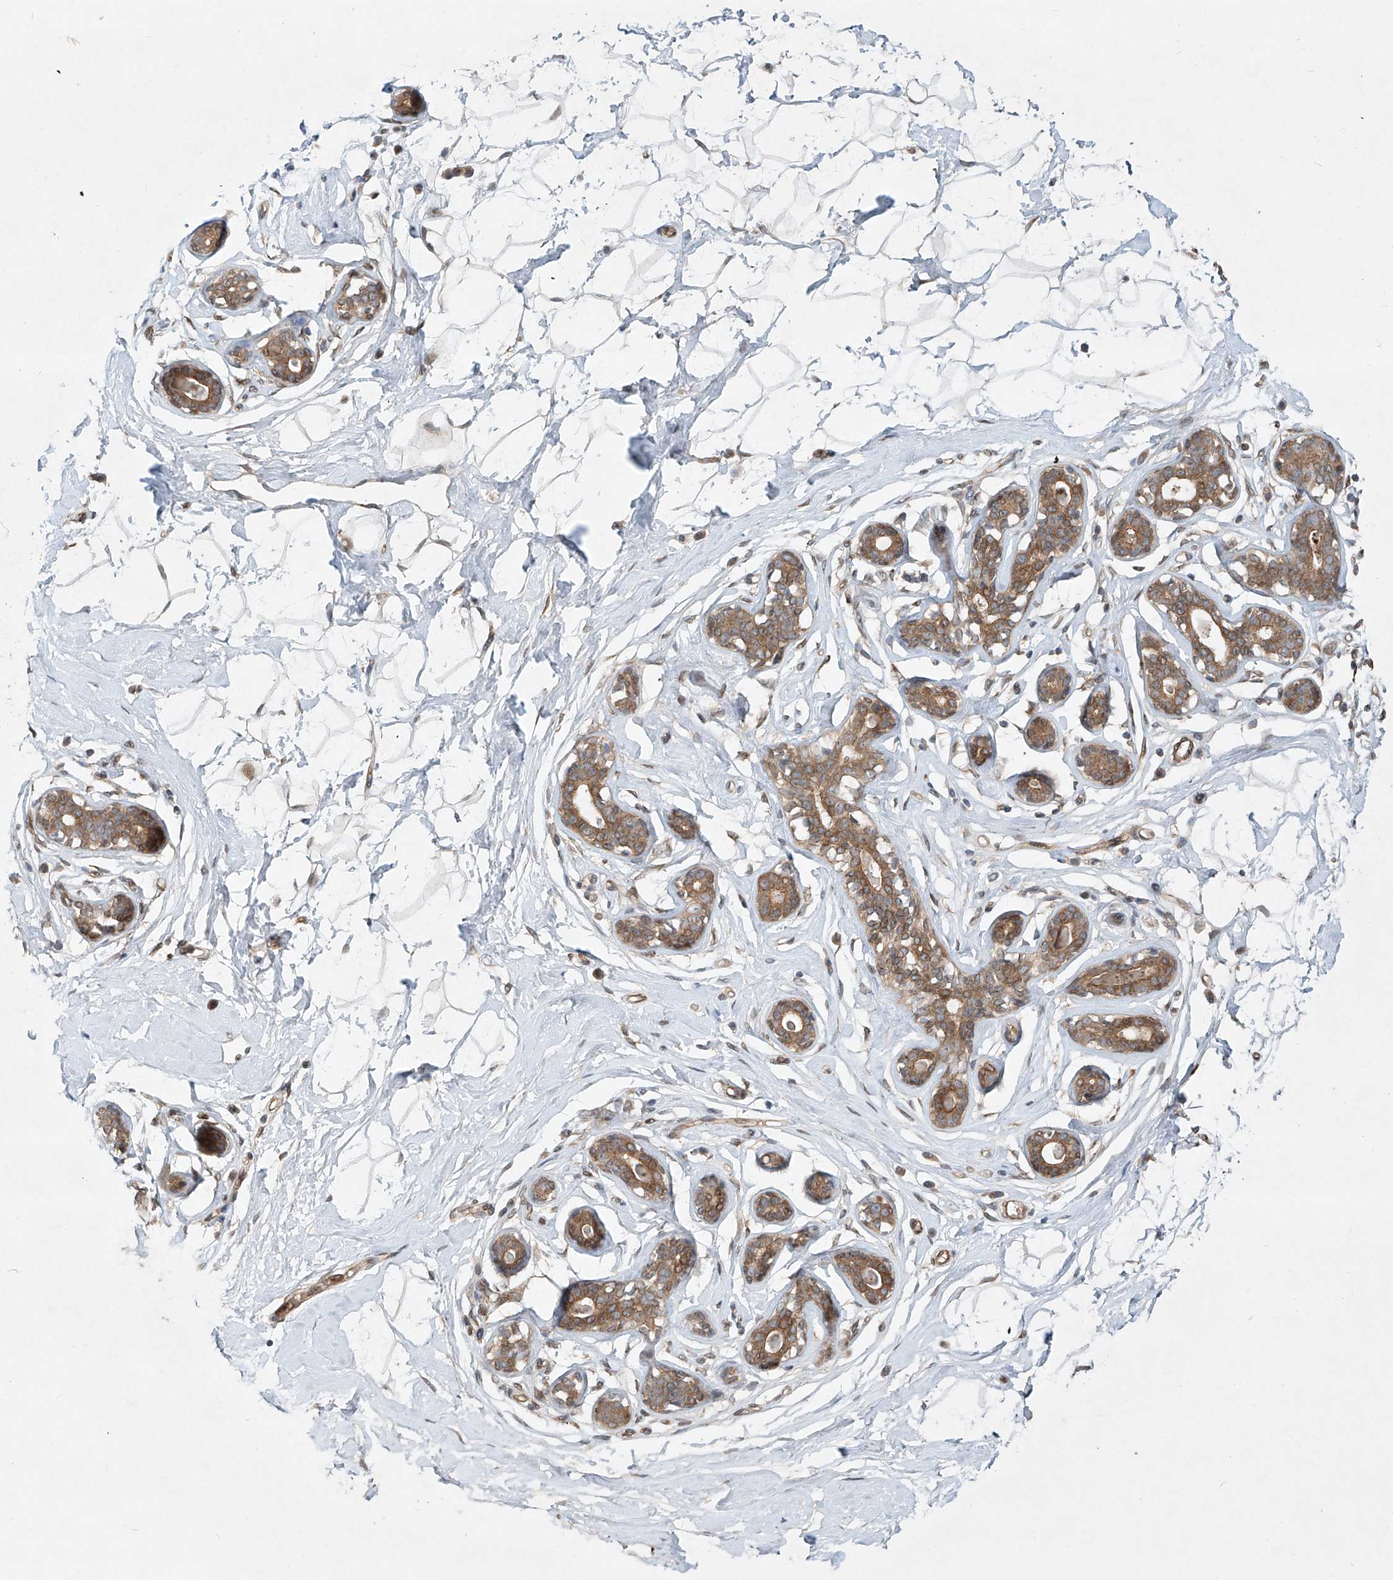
{"staining": {"intensity": "negative", "quantity": "none", "location": "none"}, "tissue": "breast", "cell_type": "Adipocytes", "image_type": "normal", "snomed": [{"axis": "morphology", "description": "Normal tissue, NOS"}, {"axis": "morphology", "description": "Adenoma, NOS"}, {"axis": "topography", "description": "Breast"}], "caption": "This is an immunohistochemistry micrograph of unremarkable breast. There is no expression in adipocytes.", "gene": "SASH1", "patient": {"sex": "female", "age": 23}}